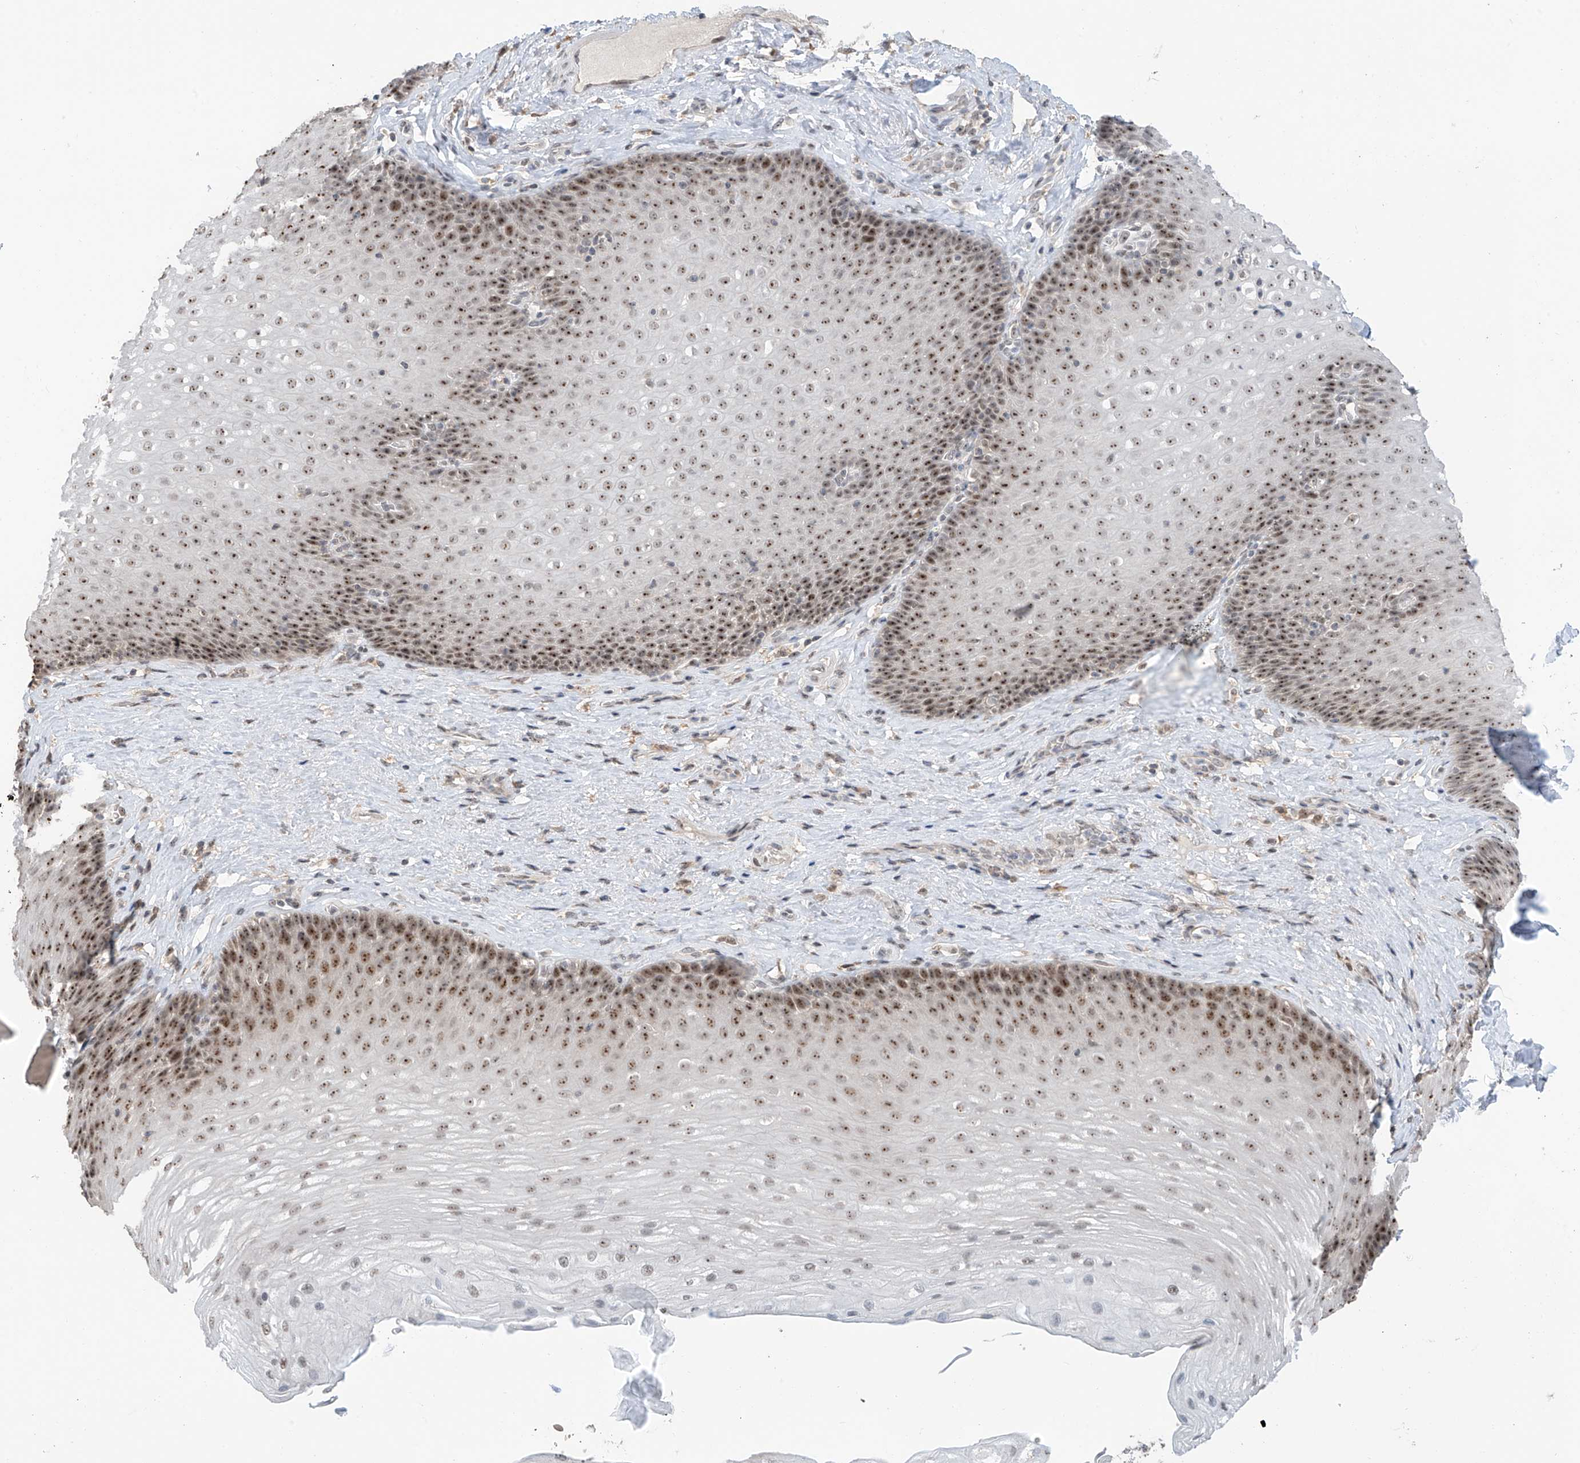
{"staining": {"intensity": "moderate", "quantity": ">75%", "location": "nuclear"}, "tissue": "esophagus", "cell_type": "Squamous epithelial cells", "image_type": "normal", "snomed": [{"axis": "morphology", "description": "Normal tissue, NOS"}, {"axis": "topography", "description": "Esophagus"}], "caption": "Protein expression analysis of benign esophagus reveals moderate nuclear staining in approximately >75% of squamous epithelial cells.", "gene": "C1orf131", "patient": {"sex": "female", "age": 66}}